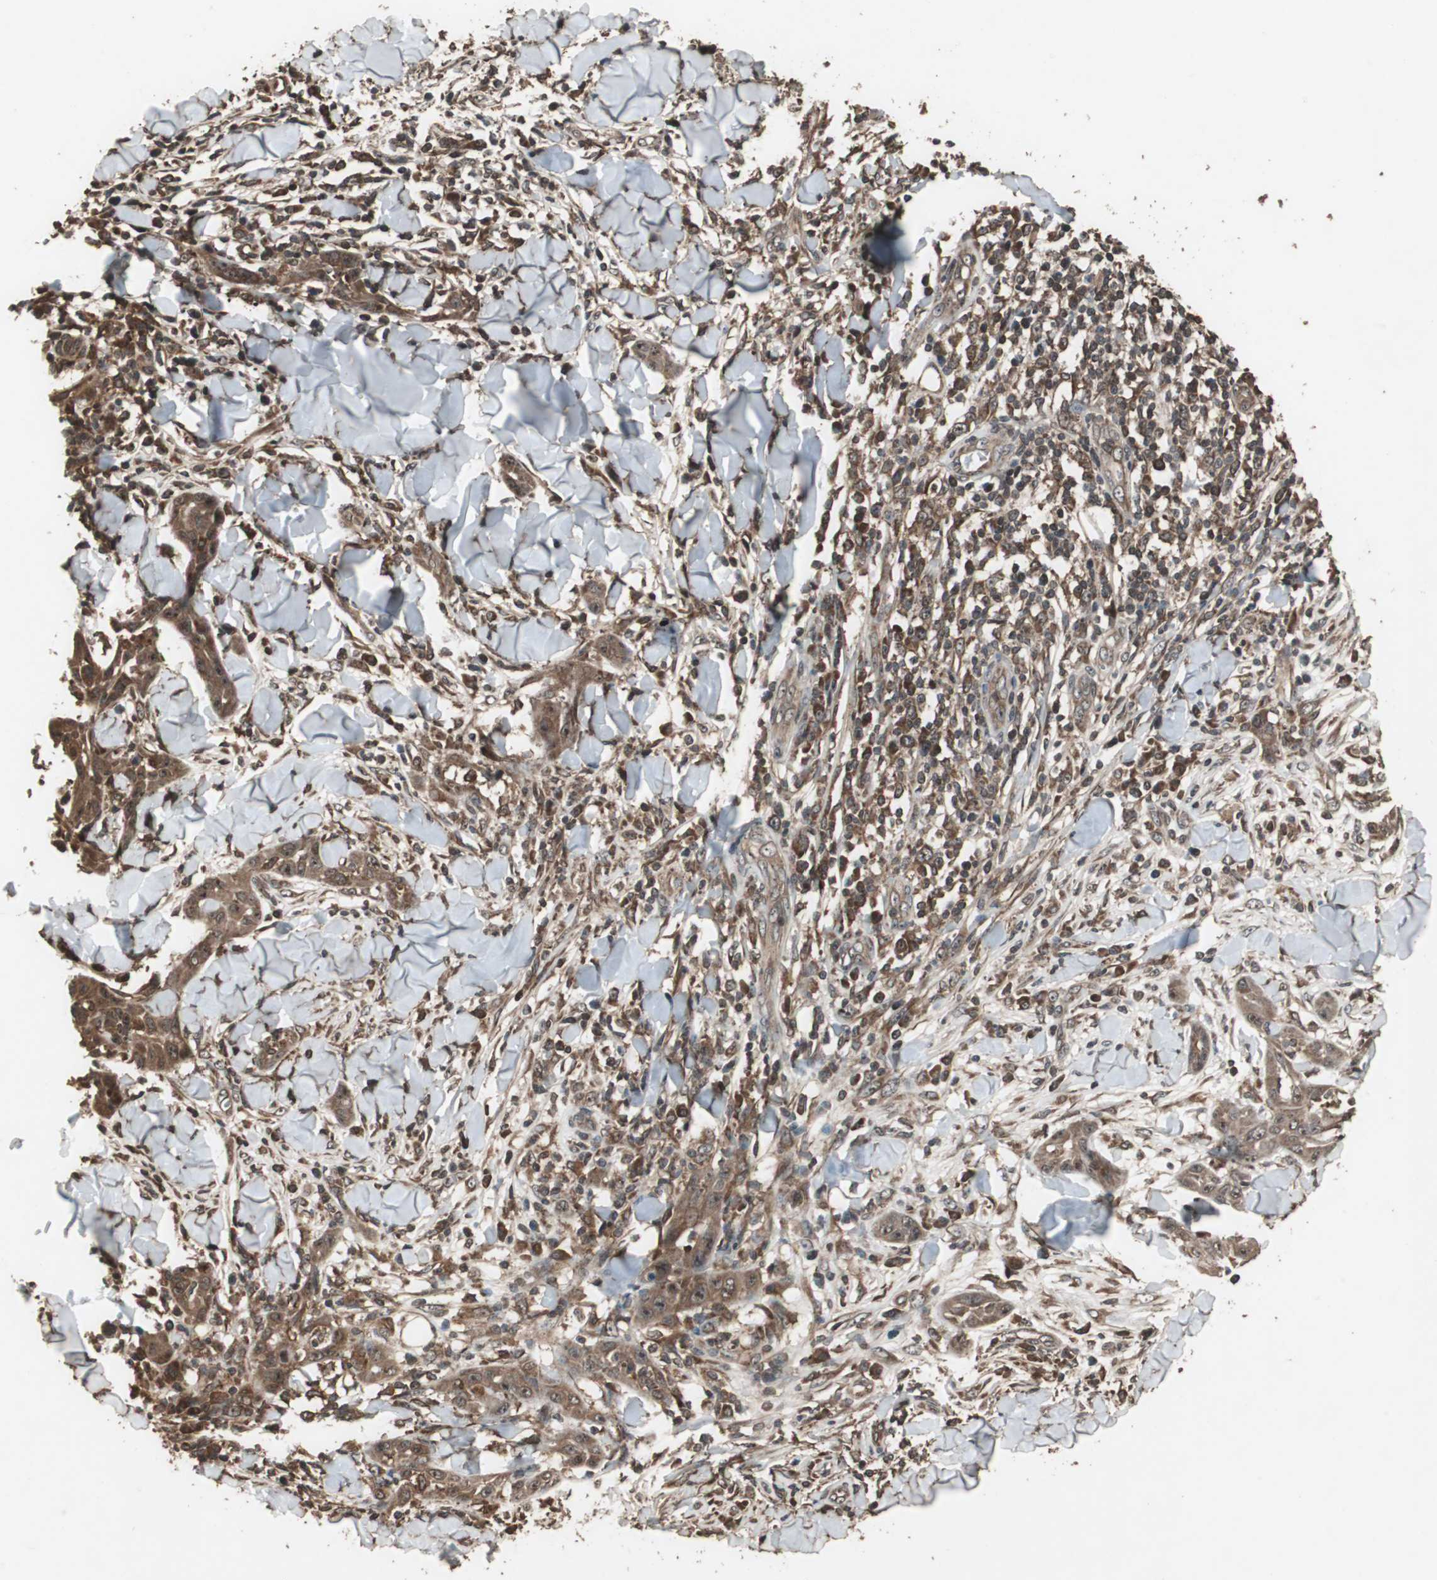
{"staining": {"intensity": "moderate", "quantity": ">75%", "location": "cytoplasmic/membranous"}, "tissue": "skin cancer", "cell_type": "Tumor cells", "image_type": "cancer", "snomed": [{"axis": "morphology", "description": "Squamous cell carcinoma, NOS"}, {"axis": "topography", "description": "Skin"}], "caption": "Moderate cytoplasmic/membranous staining is appreciated in about >75% of tumor cells in skin squamous cell carcinoma.", "gene": "LAMTOR5", "patient": {"sex": "male", "age": 24}}